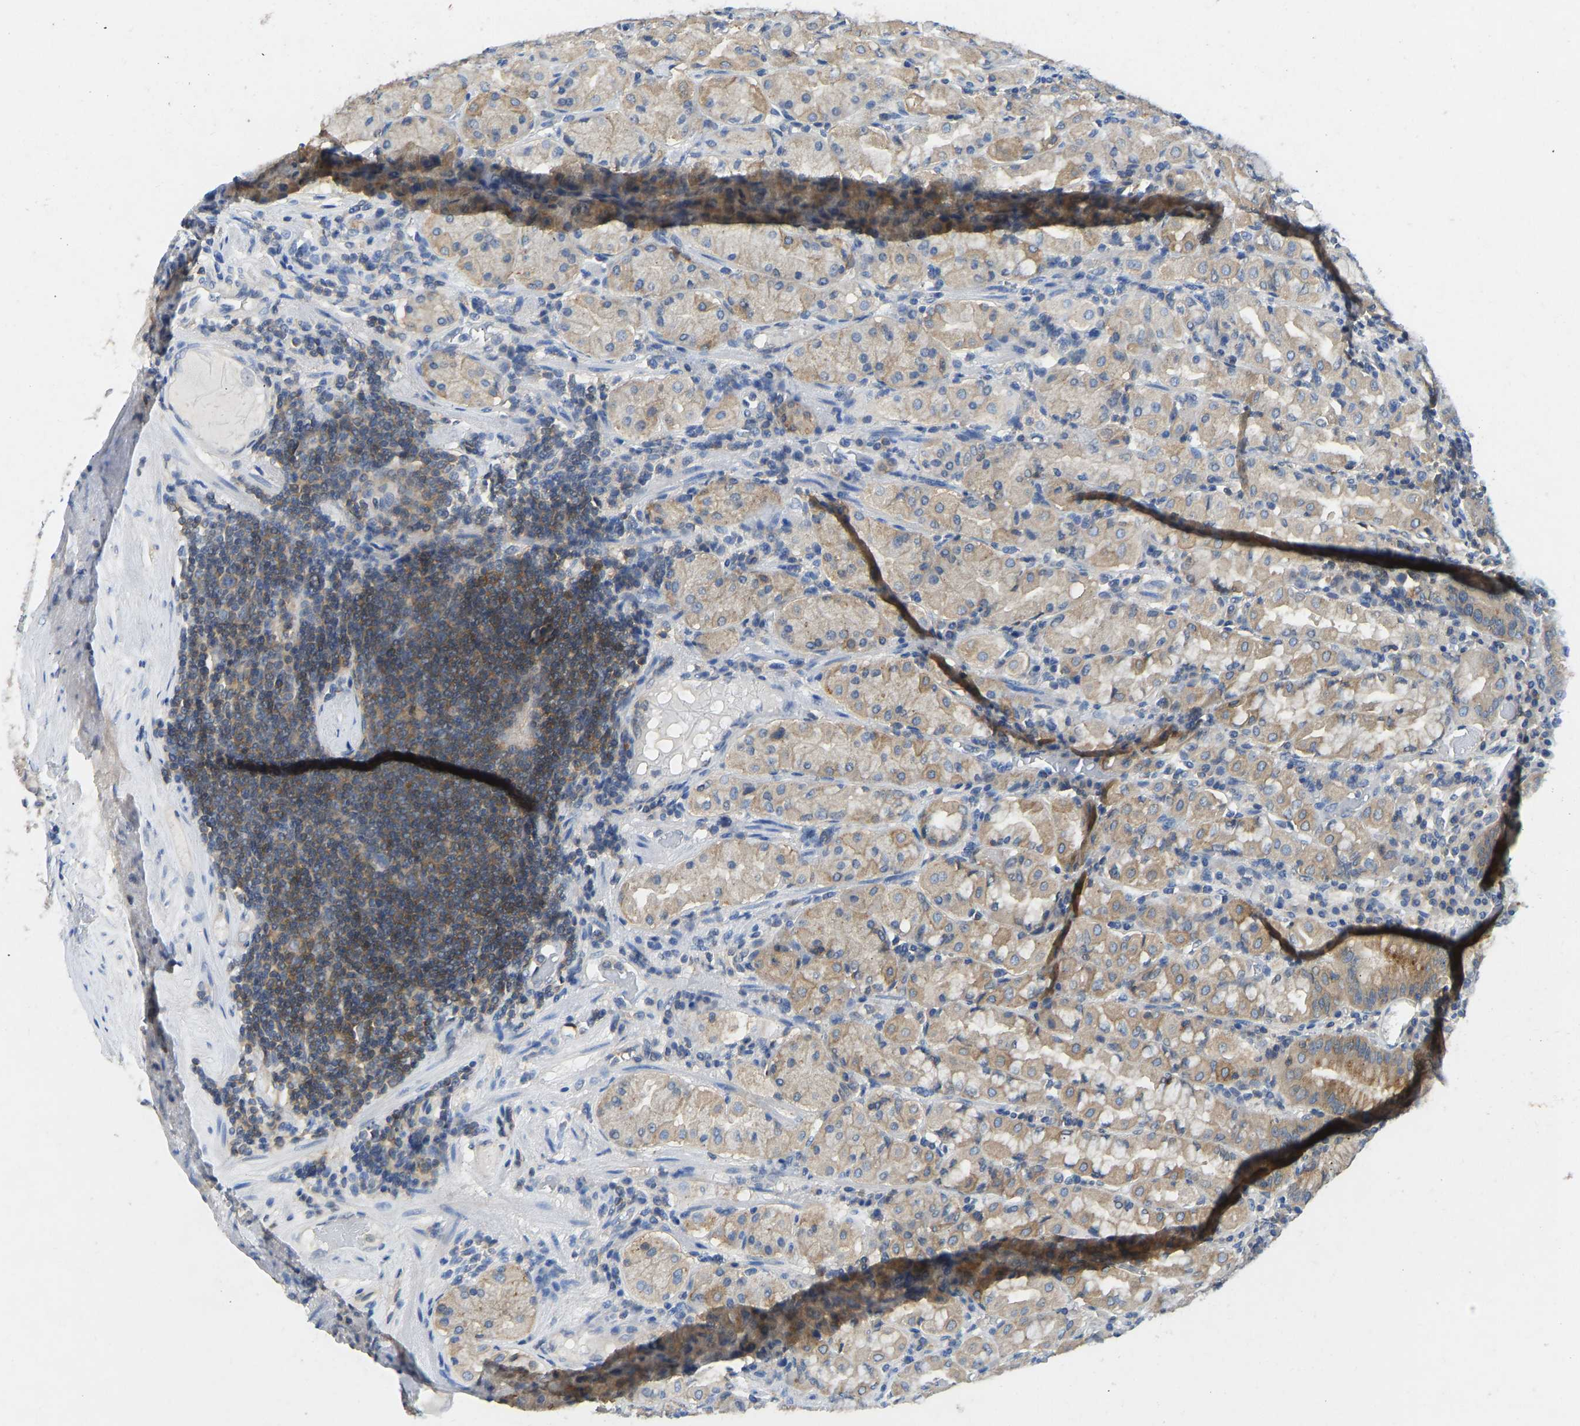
{"staining": {"intensity": "moderate", "quantity": "25%-75%", "location": "cytoplasmic/membranous"}, "tissue": "stomach", "cell_type": "Glandular cells", "image_type": "normal", "snomed": [{"axis": "morphology", "description": "Normal tissue, NOS"}, {"axis": "topography", "description": "Stomach"}, {"axis": "topography", "description": "Stomach, lower"}], "caption": "IHC histopathology image of benign stomach: stomach stained using immunohistochemistry (IHC) shows medium levels of moderate protein expression localized specifically in the cytoplasmic/membranous of glandular cells, appearing as a cytoplasmic/membranous brown color.", "gene": "NDRG3", "patient": {"sex": "female", "age": 56}}